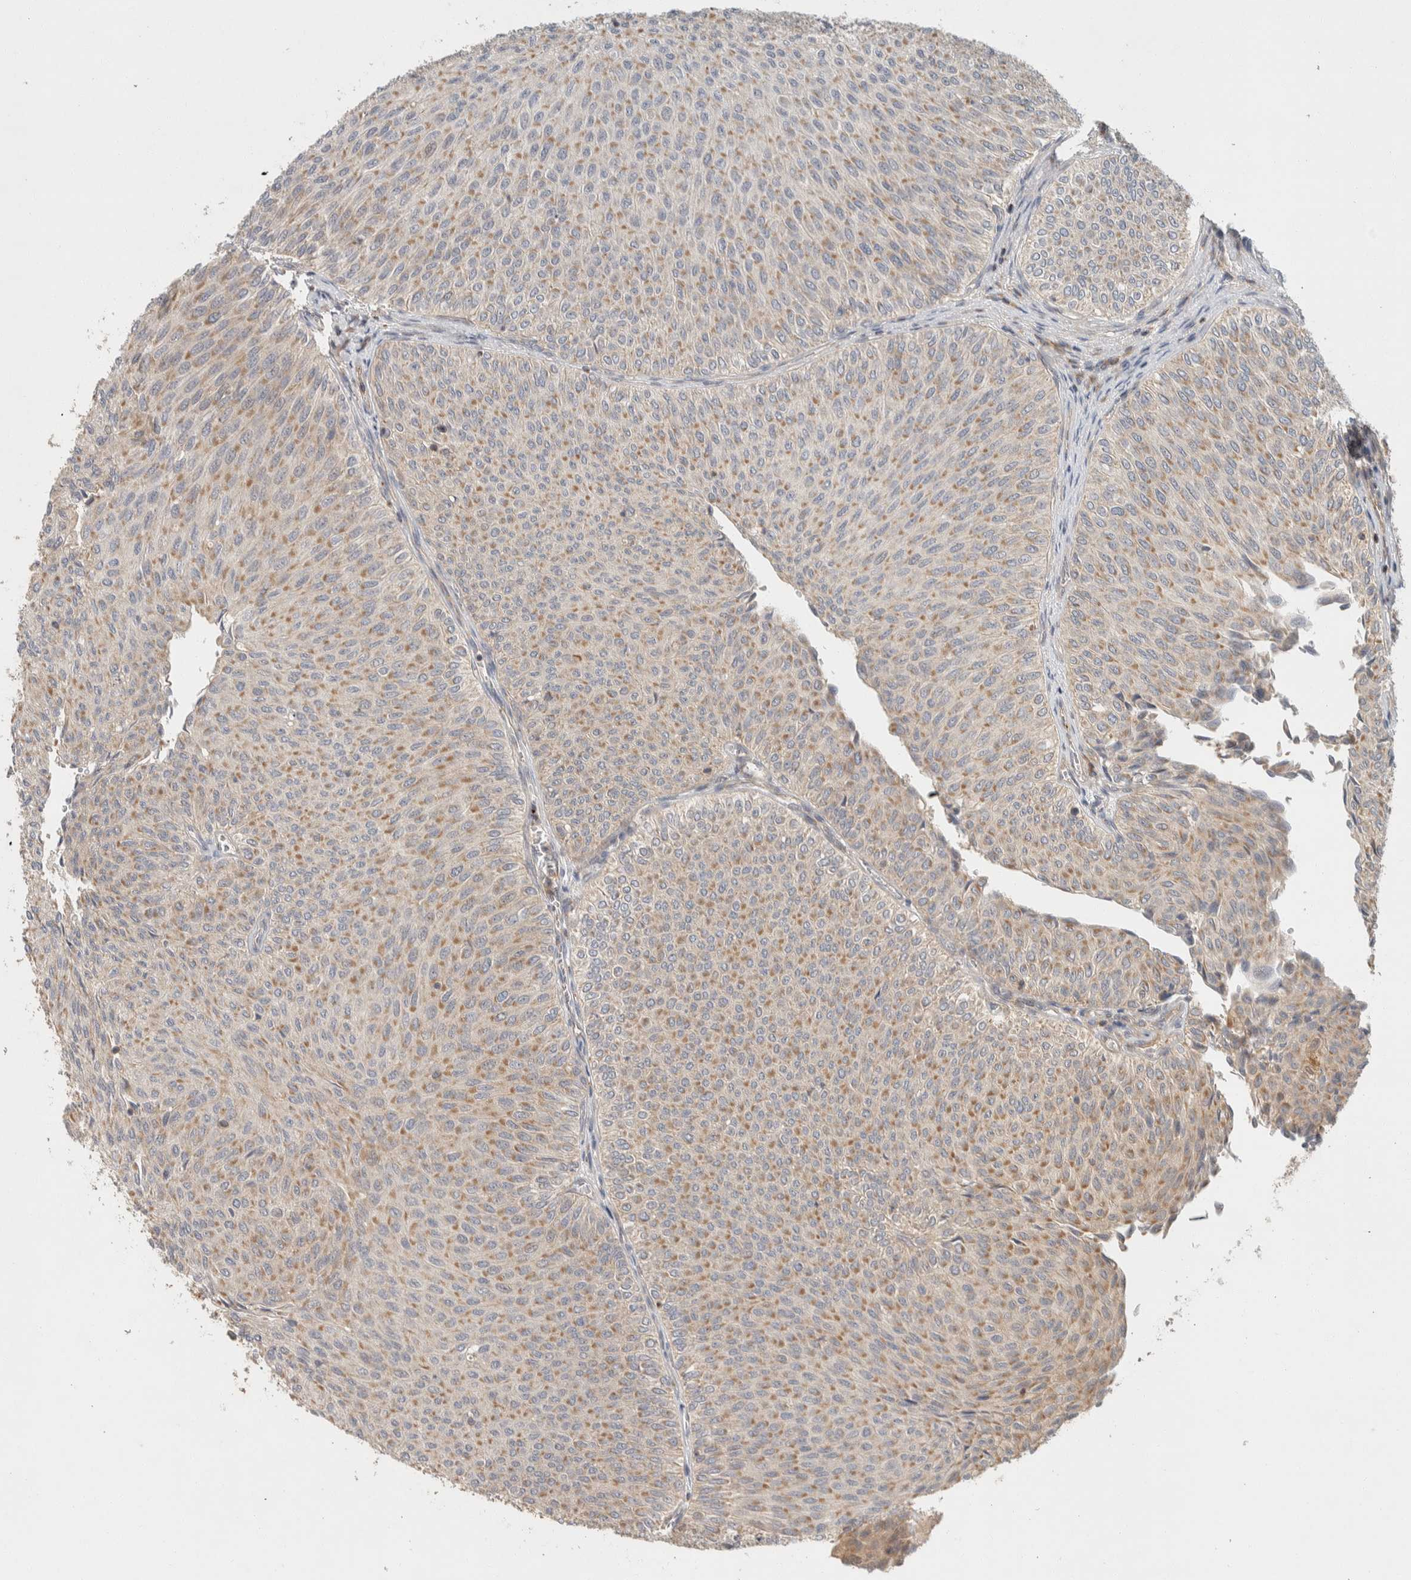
{"staining": {"intensity": "weak", "quantity": ">75%", "location": "cytoplasmic/membranous"}, "tissue": "urothelial cancer", "cell_type": "Tumor cells", "image_type": "cancer", "snomed": [{"axis": "morphology", "description": "Urothelial carcinoma, Low grade"}, {"axis": "topography", "description": "Urinary bladder"}], "caption": "Low-grade urothelial carcinoma tissue displays weak cytoplasmic/membranous expression in about >75% of tumor cells, visualized by immunohistochemistry.", "gene": "KIF9", "patient": {"sex": "male", "age": 78}}